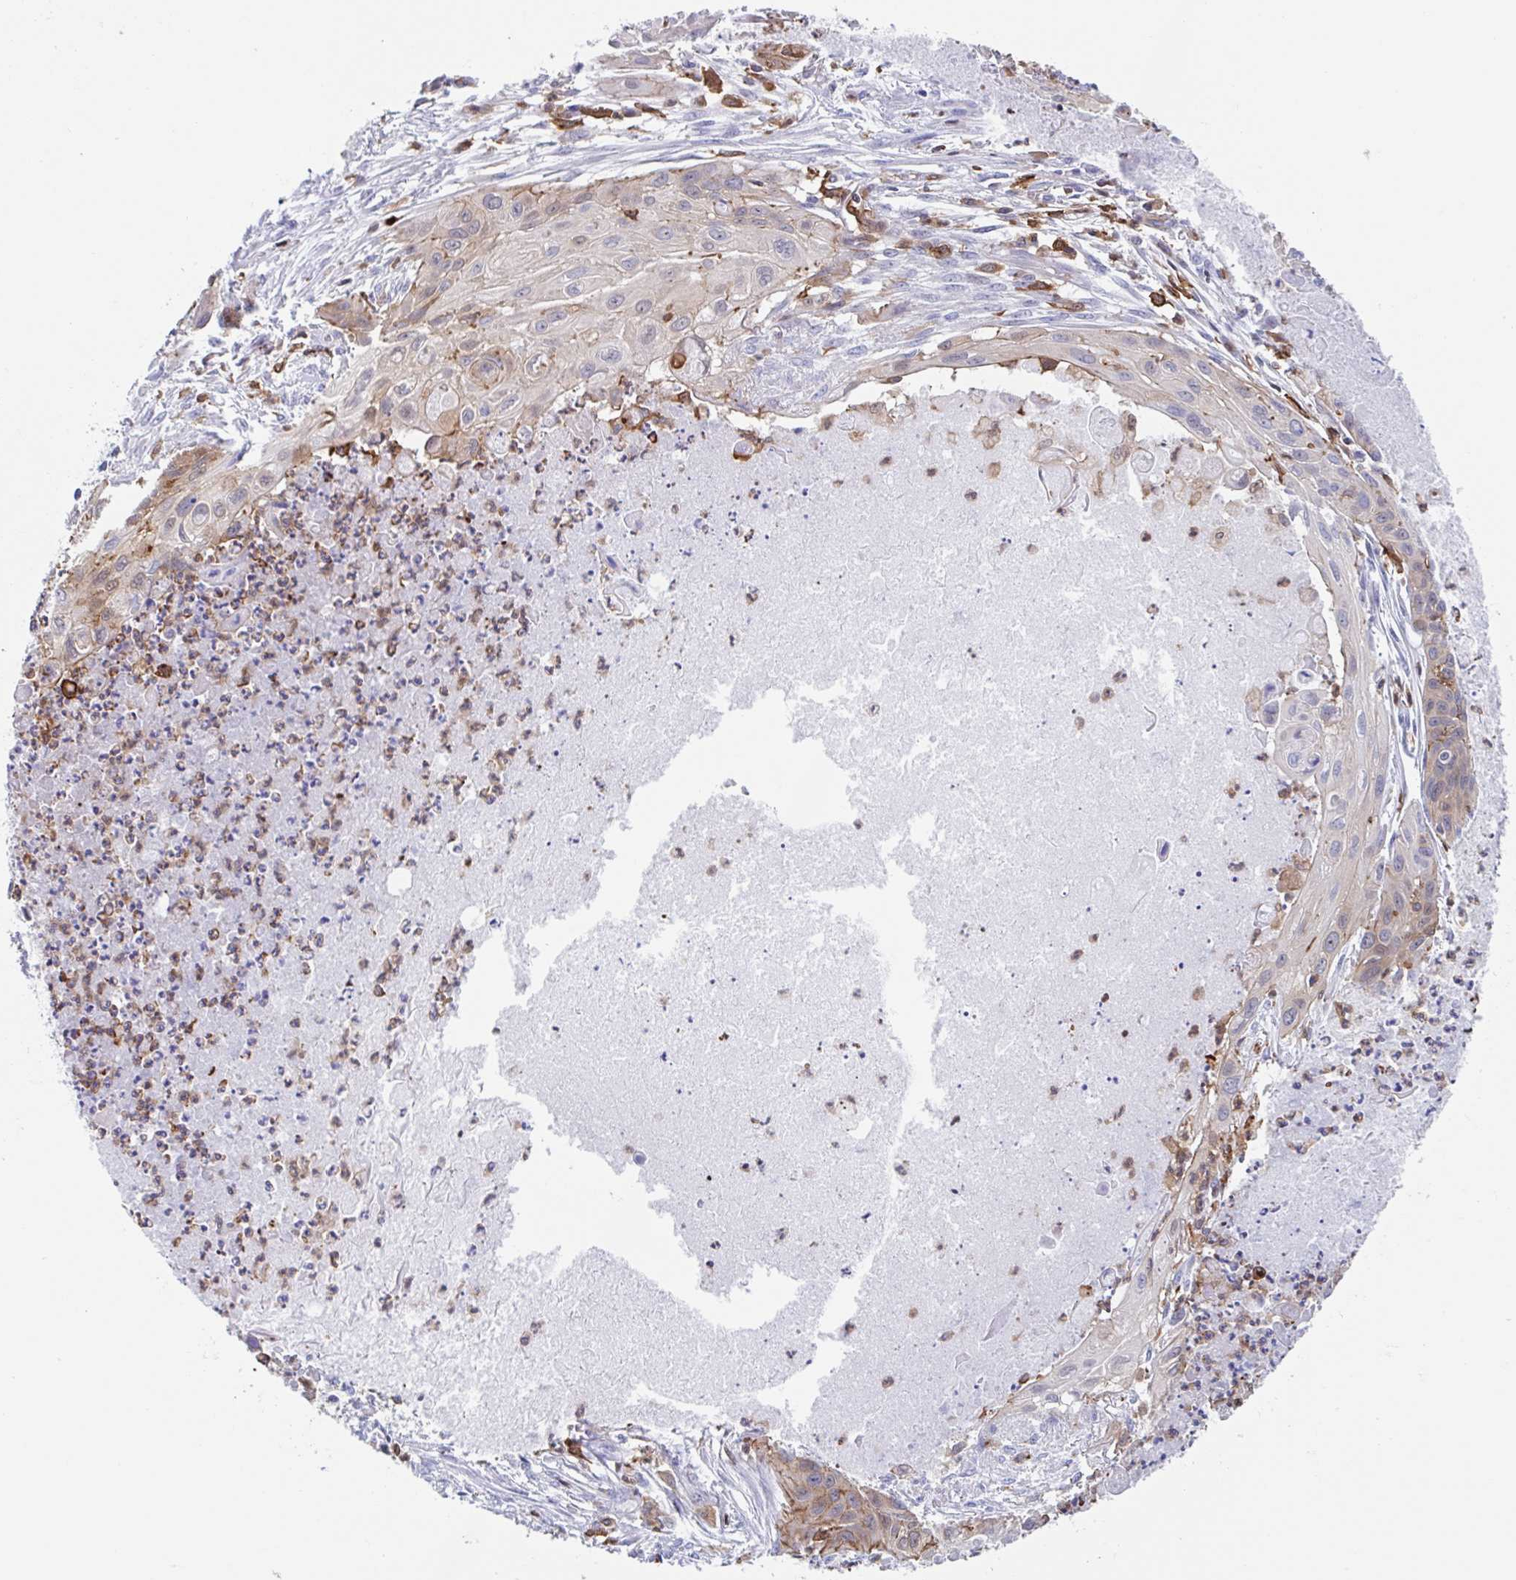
{"staining": {"intensity": "moderate", "quantity": "<25%", "location": "cytoplasmic/membranous"}, "tissue": "lung cancer", "cell_type": "Tumor cells", "image_type": "cancer", "snomed": [{"axis": "morphology", "description": "Squamous cell carcinoma, NOS"}, {"axis": "topography", "description": "Lung"}], "caption": "Moderate cytoplasmic/membranous protein expression is present in about <25% of tumor cells in lung cancer. (DAB IHC with brightfield microscopy, high magnification).", "gene": "EFHD1", "patient": {"sex": "male", "age": 71}}